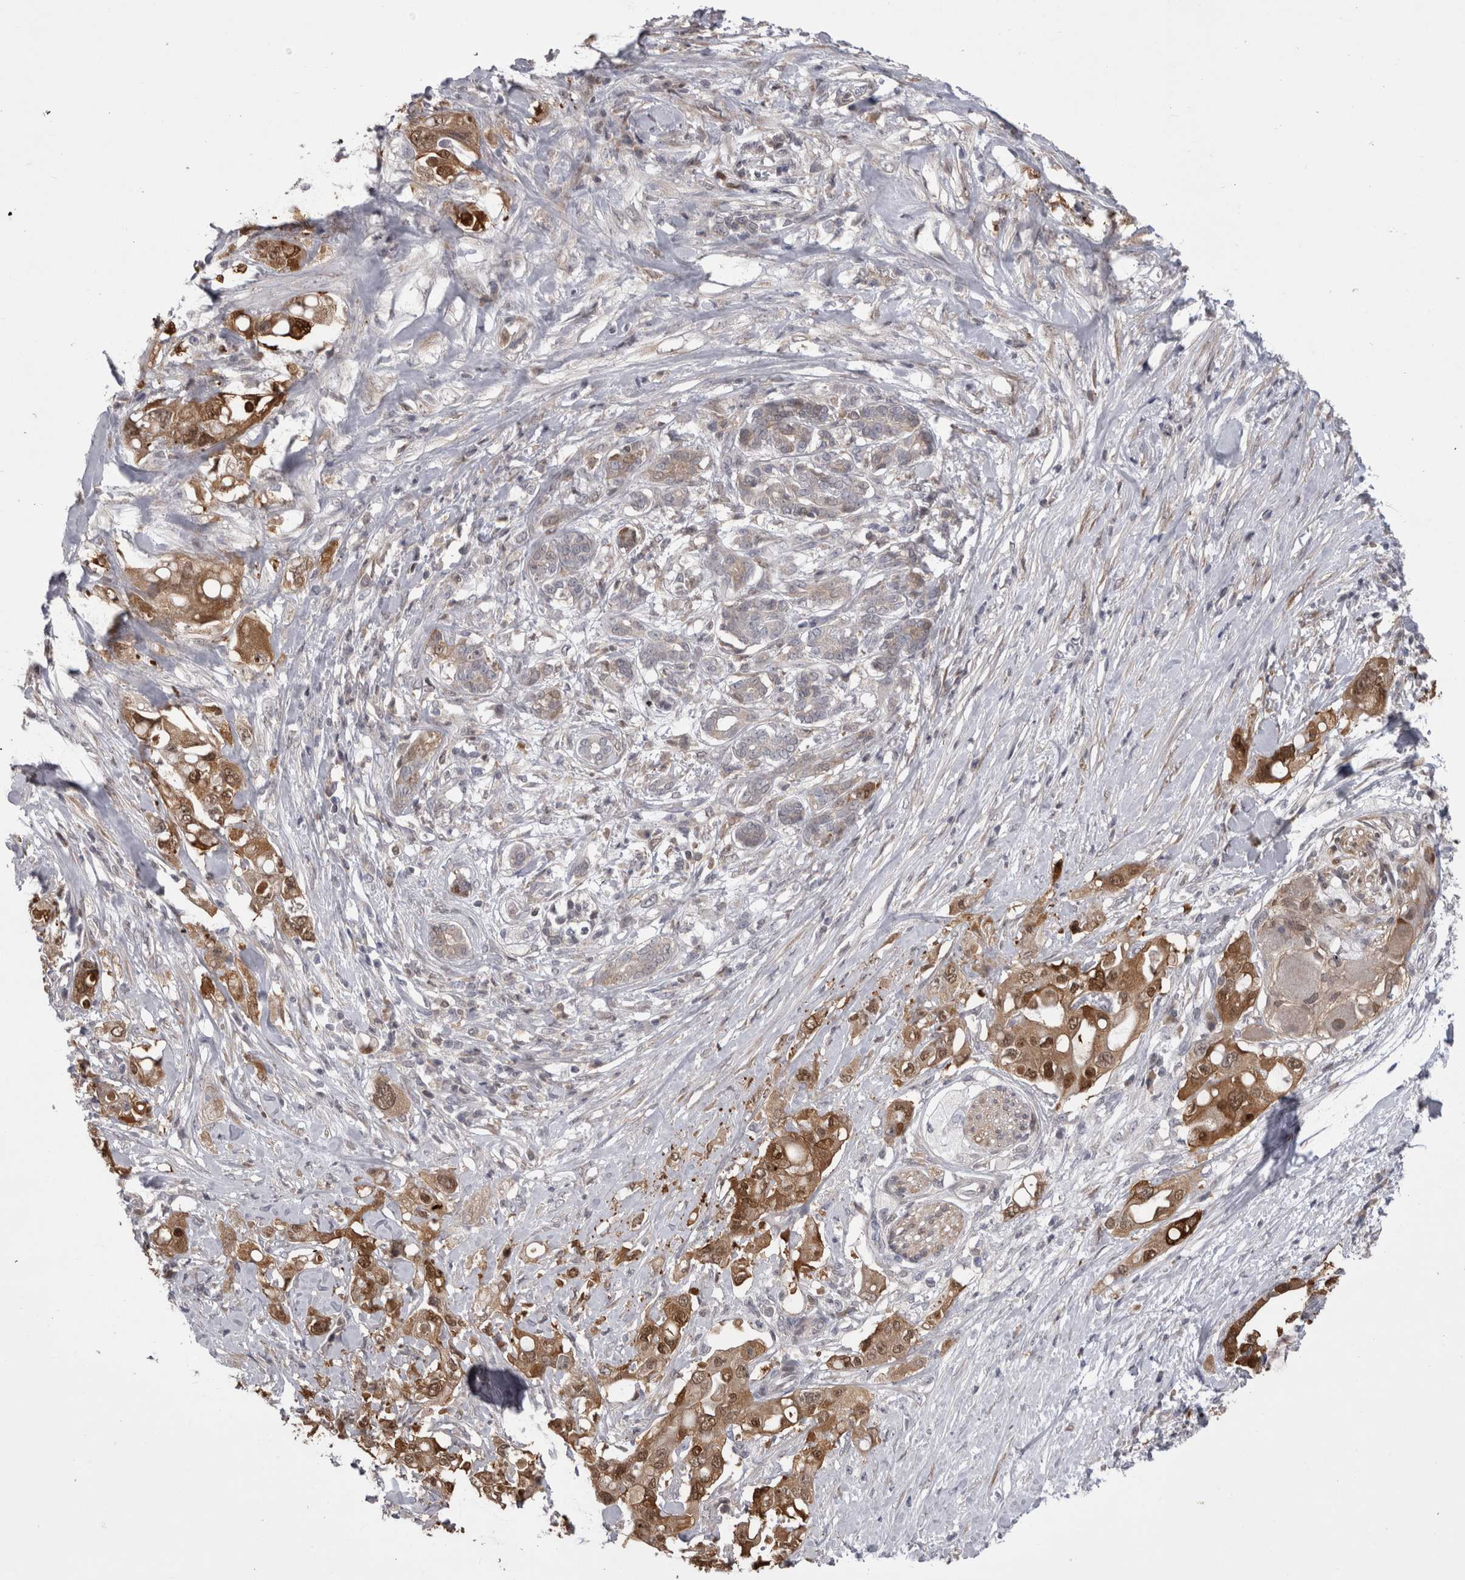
{"staining": {"intensity": "moderate", "quantity": ">75%", "location": "cytoplasmic/membranous,nuclear"}, "tissue": "pancreatic cancer", "cell_type": "Tumor cells", "image_type": "cancer", "snomed": [{"axis": "morphology", "description": "Adenocarcinoma, NOS"}, {"axis": "topography", "description": "Pancreas"}], "caption": "Adenocarcinoma (pancreatic) stained with a protein marker displays moderate staining in tumor cells.", "gene": "CHIC2", "patient": {"sex": "female", "age": 56}}